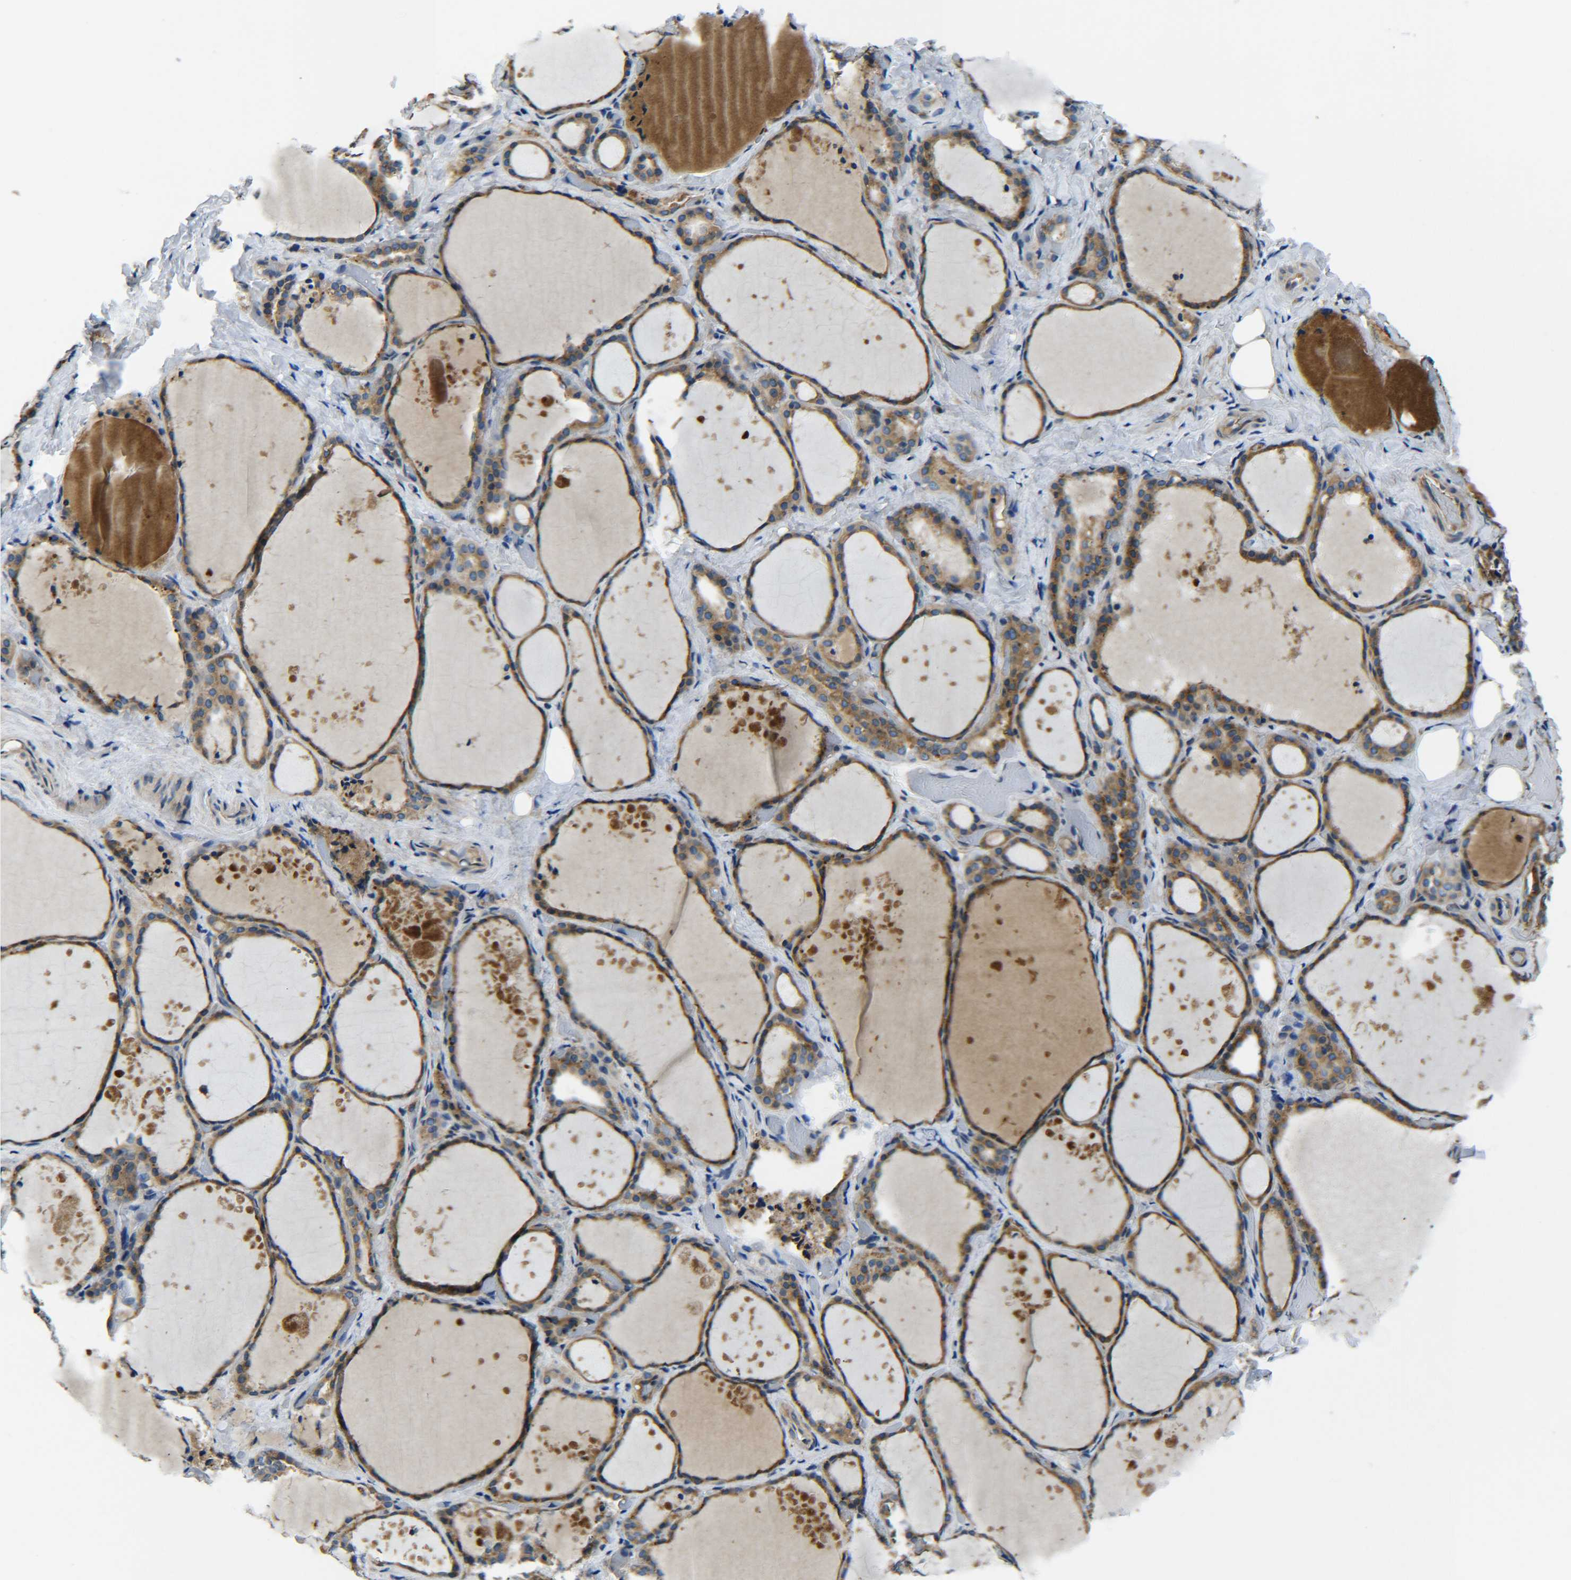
{"staining": {"intensity": "moderate", "quantity": ">75%", "location": "cytoplasmic/membranous"}, "tissue": "thyroid gland", "cell_type": "Glandular cells", "image_type": "normal", "snomed": [{"axis": "morphology", "description": "Normal tissue, NOS"}, {"axis": "topography", "description": "Thyroid gland"}], "caption": "IHC (DAB (3,3'-diaminobenzidine)) staining of normal thyroid gland exhibits moderate cytoplasmic/membranous protein staining in about >75% of glandular cells. (Stains: DAB (3,3'-diaminobenzidine) in brown, nuclei in blue, Microscopy: brightfield microscopy at high magnification).", "gene": "RAB1B", "patient": {"sex": "female", "age": 44}}